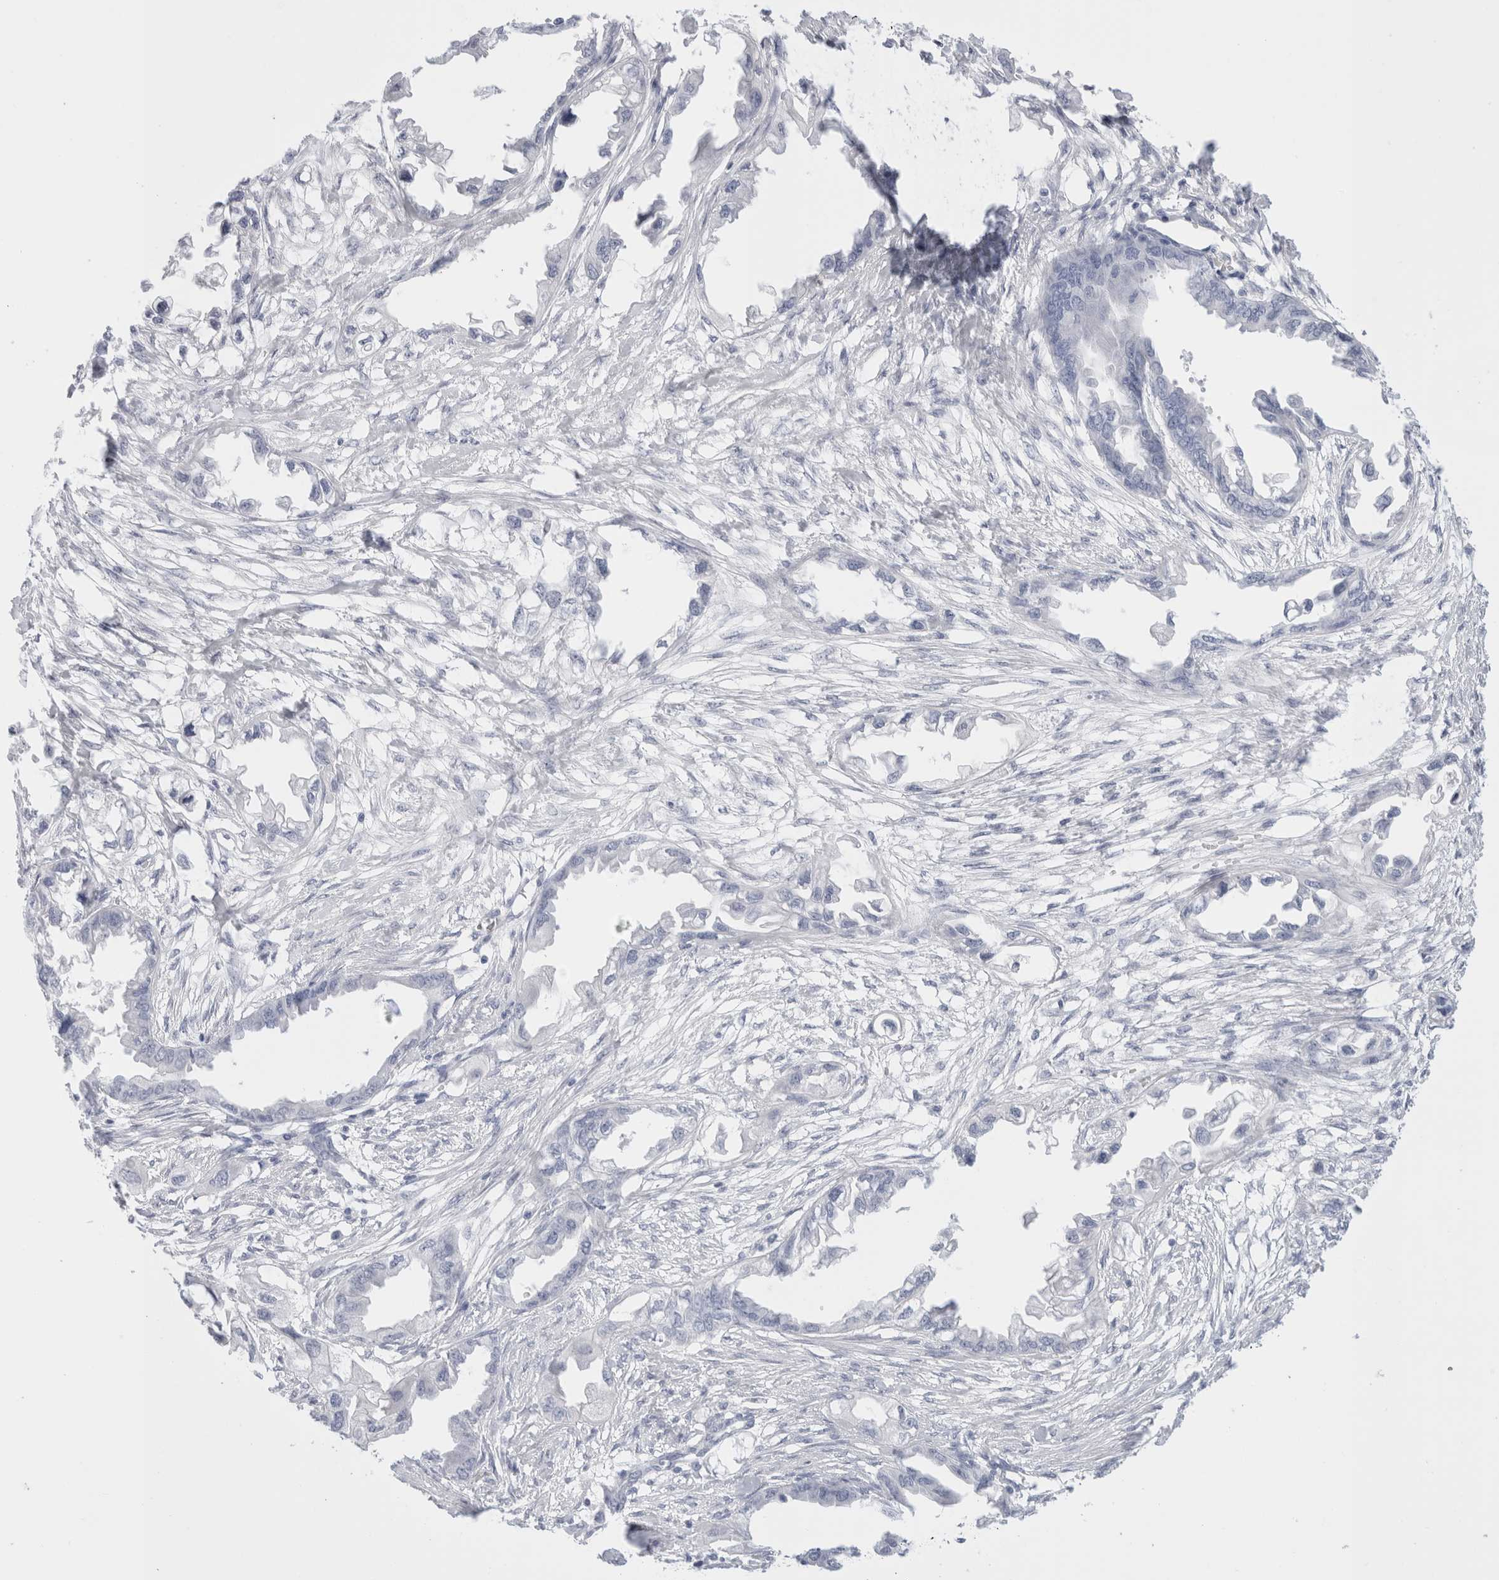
{"staining": {"intensity": "negative", "quantity": "none", "location": "none"}, "tissue": "endometrial cancer", "cell_type": "Tumor cells", "image_type": "cancer", "snomed": [{"axis": "morphology", "description": "Adenocarcinoma, NOS"}, {"axis": "morphology", "description": "Adenocarcinoma, metastatic, NOS"}, {"axis": "topography", "description": "Adipose tissue"}, {"axis": "topography", "description": "Endometrium"}], "caption": "A micrograph of human endometrial cancer is negative for staining in tumor cells. (DAB (3,3'-diaminobenzidine) immunohistochemistry visualized using brightfield microscopy, high magnification).", "gene": "MUC15", "patient": {"sex": "female", "age": 67}}